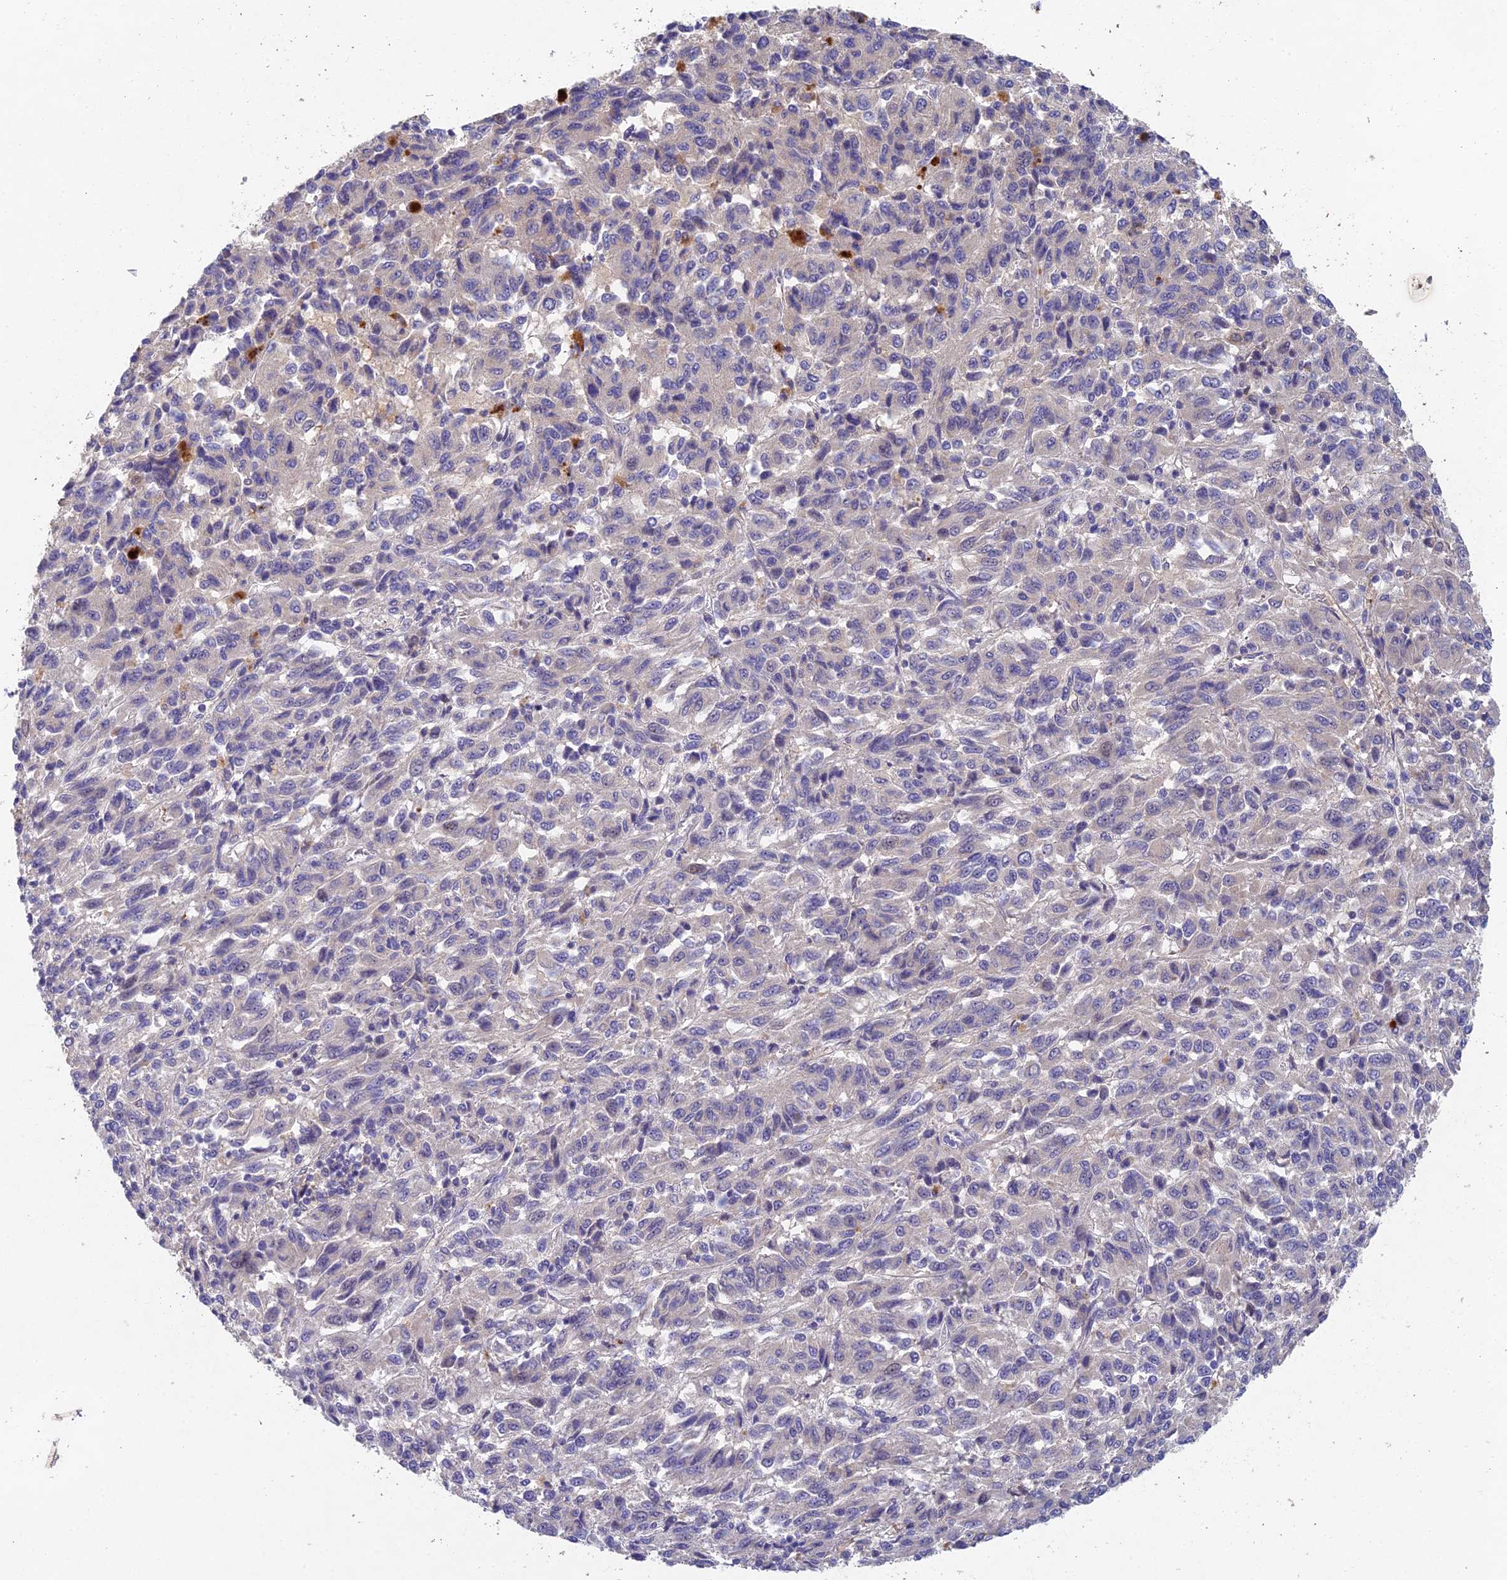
{"staining": {"intensity": "negative", "quantity": "none", "location": "none"}, "tissue": "melanoma", "cell_type": "Tumor cells", "image_type": "cancer", "snomed": [{"axis": "morphology", "description": "Malignant melanoma, Metastatic site"}, {"axis": "topography", "description": "Lung"}], "caption": "Immunohistochemical staining of melanoma exhibits no significant staining in tumor cells.", "gene": "NSMCE1", "patient": {"sex": "male", "age": 64}}